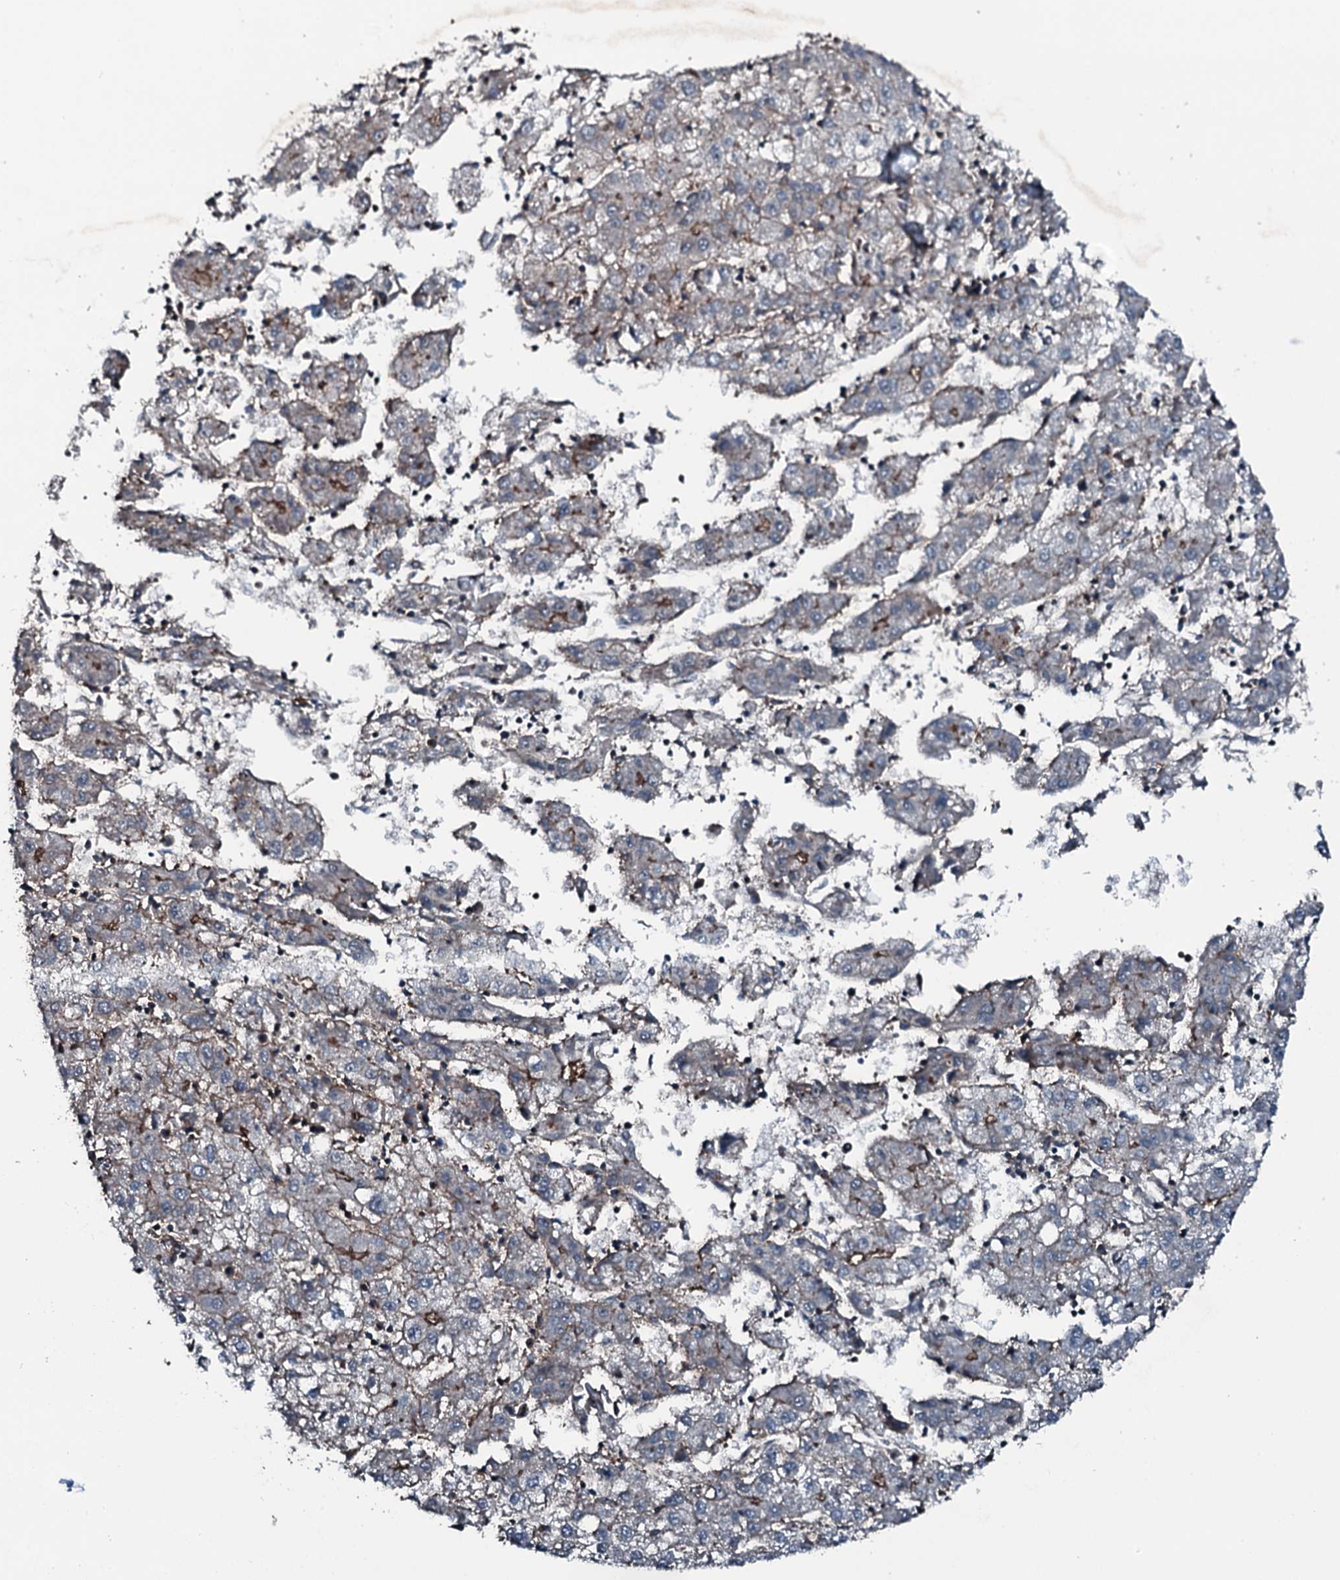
{"staining": {"intensity": "weak", "quantity": "<25%", "location": "cytoplasmic/membranous"}, "tissue": "liver cancer", "cell_type": "Tumor cells", "image_type": "cancer", "snomed": [{"axis": "morphology", "description": "Carcinoma, Hepatocellular, NOS"}, {"axis": "topography", "description": "Liver"}], "caption": "Immunohistochemistry of human hepatocellular carcinoma (liver) exhibits no staining in tumor cells.", "gene": "SLC25A38", "patient": {"sex": "male", "age": 72}}